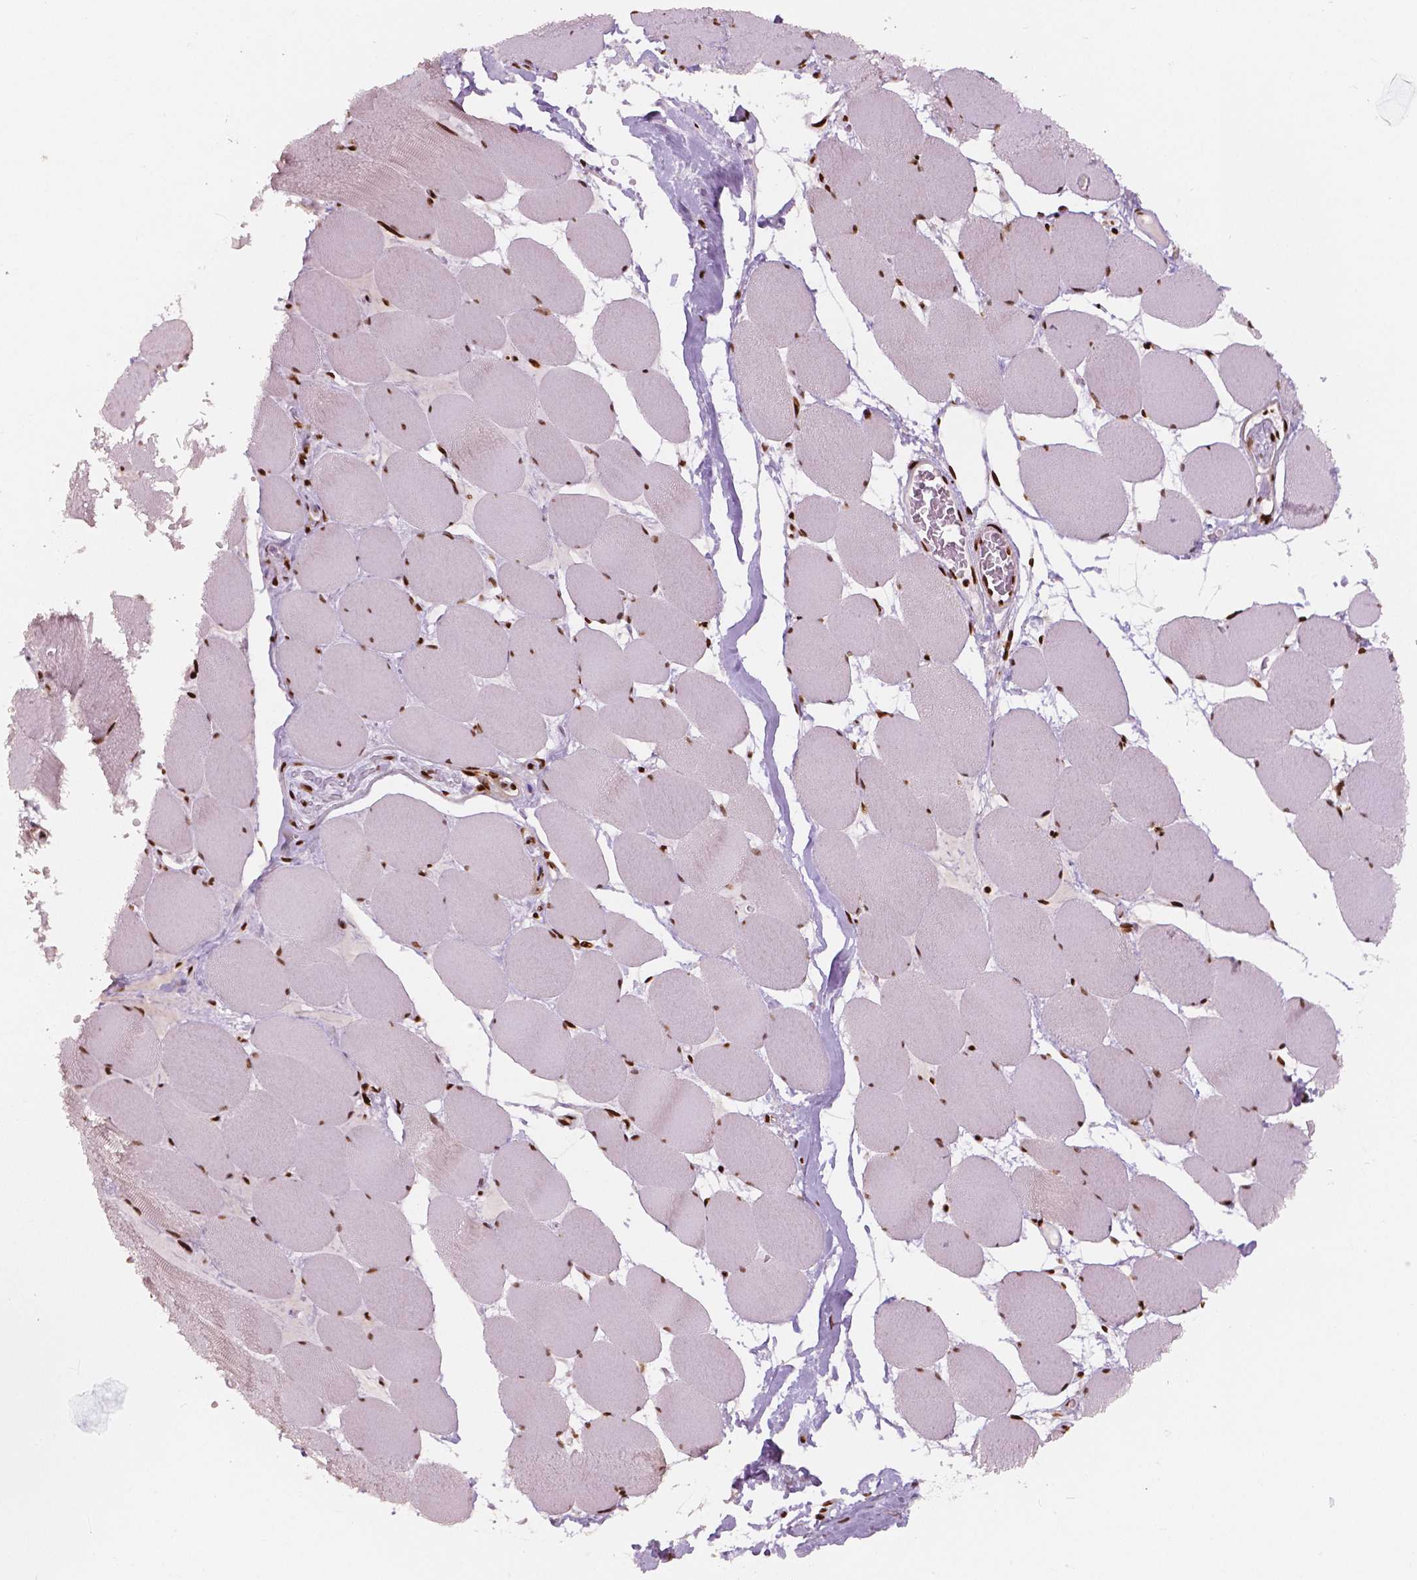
{"staining": {"intensity": "strong", "quantity": ">75%", "location": "nuclear"}, "tissue": "skeletal muscle", "cell_type": "Myocytes", "image_type": "normal", "snomed": [{"axis": "morphology", "description": "Normal tissue, NOS"}, {"axis": "topography", "description": "Skeletal muscle"}], "caption": "Protein staining of unremarkable skeletal muscle exhibits strong nuclear positivity in approximately >75% of myocytes.", "gene": "BRD4", "patient": {"sex": "female", "age": 75}}